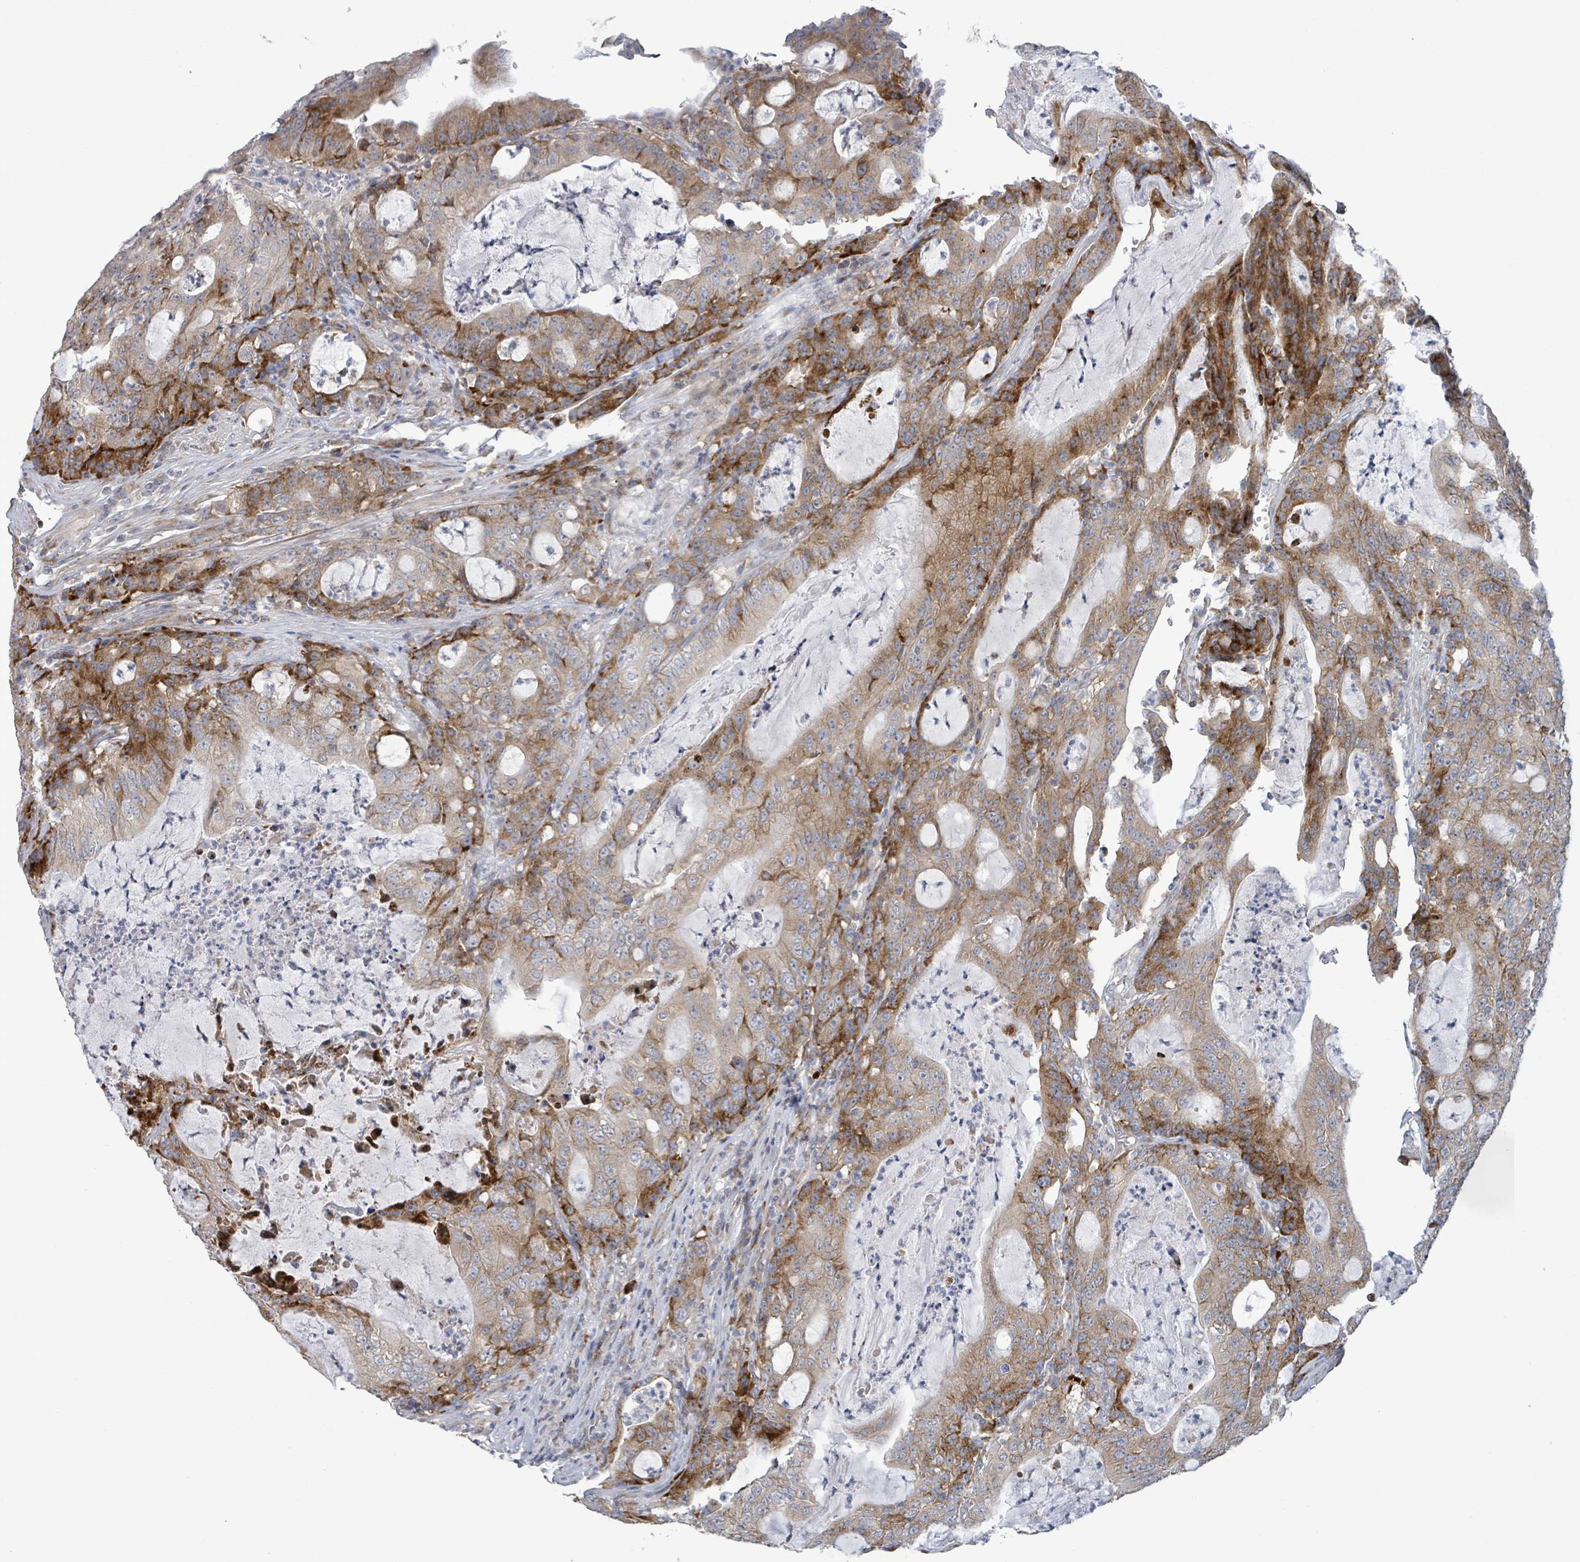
{"staining": {"intensity": "strong", "quantity": "25%-75%", "location": "cytoplasmic/membranous"}, "tissue": "colorectal cancer", "cell_type": "Tumor cells", "image_type": "cancer", "snomed": [{"axis": "morphology", "description": "Adenocarcinoma, NOS"}, {"axis": "topography", "description": "Colon"}], "caption": "IHC (DAB) staining of colorectal cancer reveals strong cytoplasmic/membranous protein positivity in about 25%-75% of tumor cells. (DAB (3,3'-diaminobenzidine) IHC, brown staining for protein, blue staining for nuclei).", "gene": "LILRA4", "patient": {"sex": "male", "age": 83}}